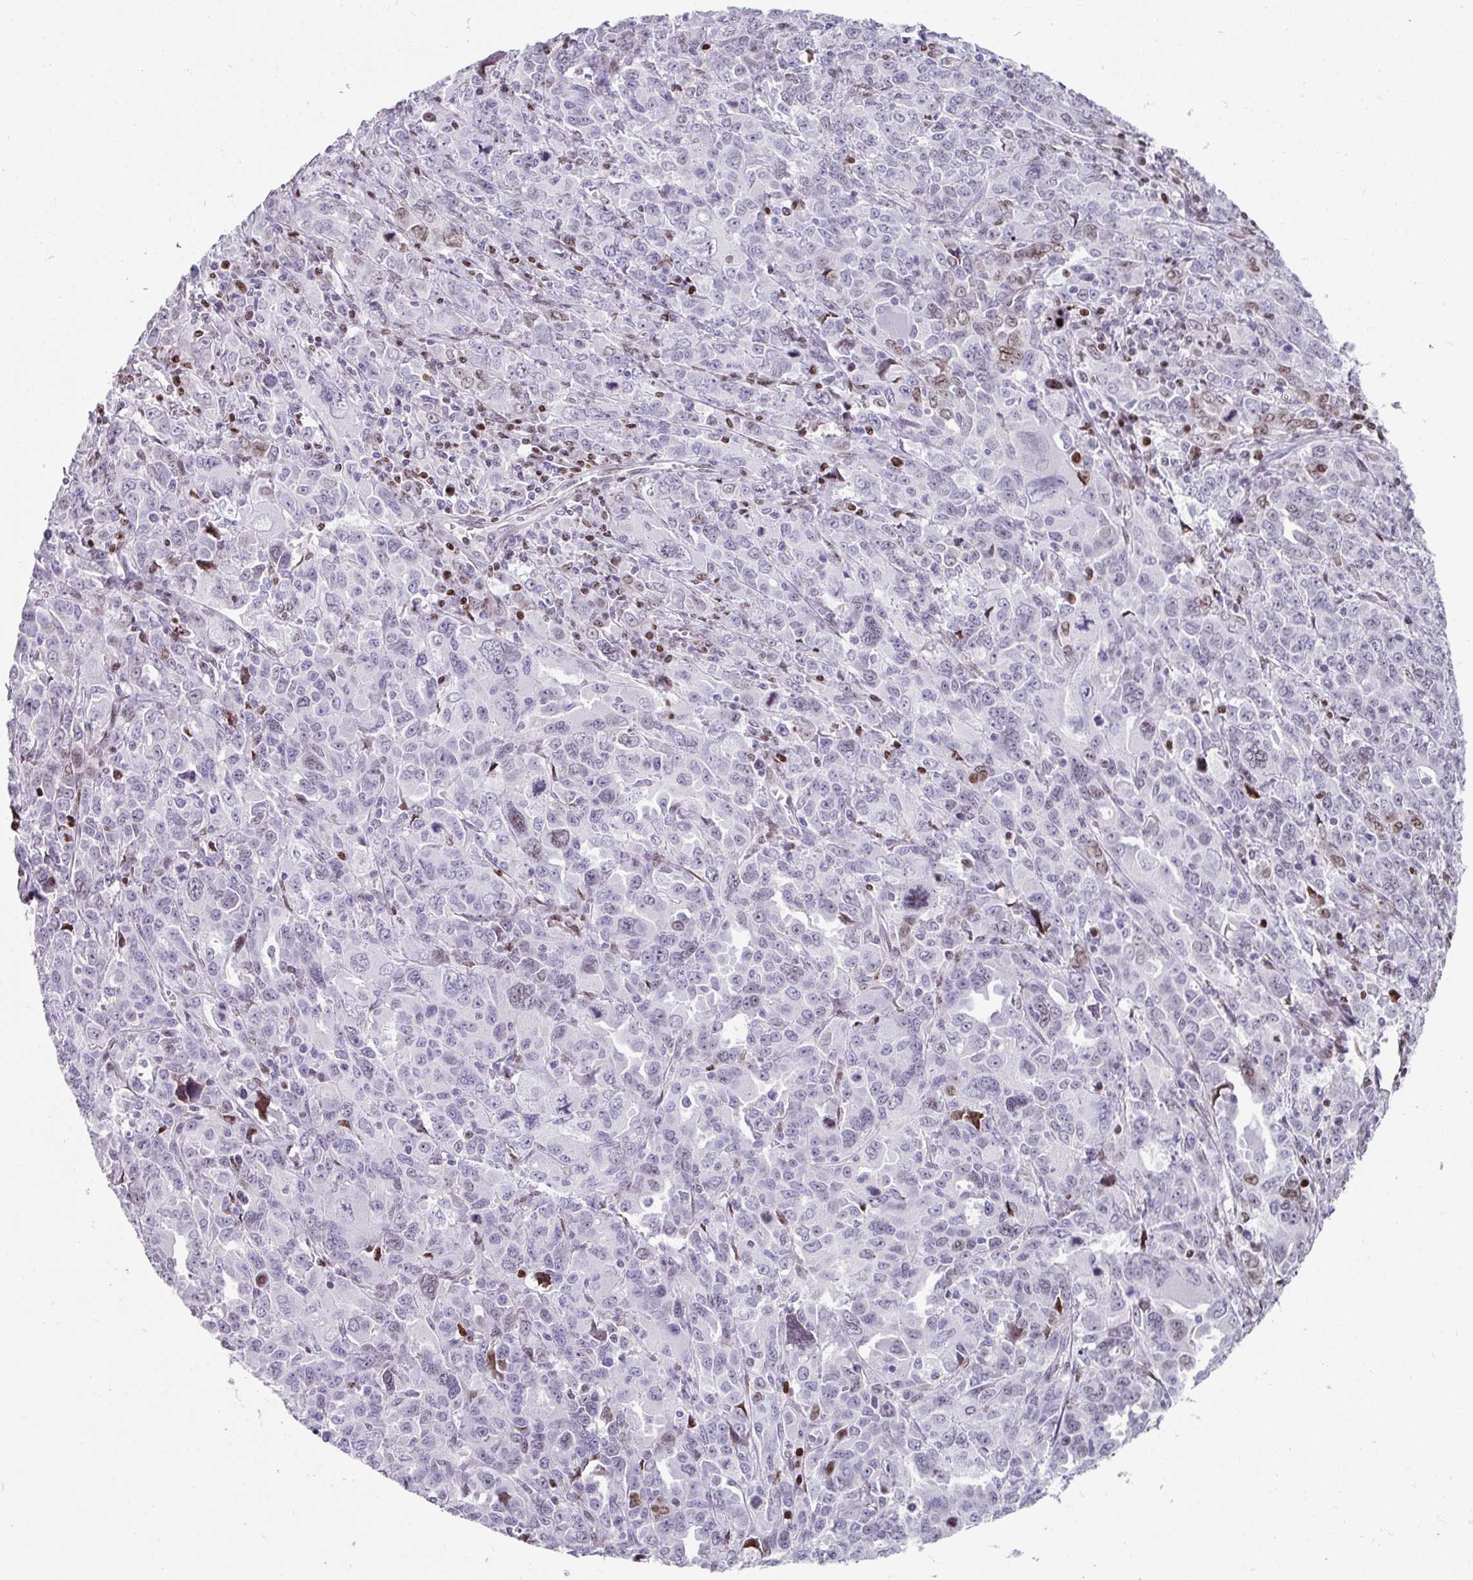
{"staining": {"intensity": "negative", "quantity": "none", "location": "none"}, "tissue": "ovarian cancer", "cell_type": "Tumor cells", "image_type": "cancer", "snomed": [{"axis": "morphology", "description": "Adenocarcinoma, NOS"}, {"axis": "morphology", "description": "Carcinoma, endometroid"}, {"axis": "topography", "description": "Ovary"}], "caption": "A micrograph of ovarian adenocarcinoma stained for a protein shows no brown staining in tumor cells.", "gene": "TCF3", "patient": {"sex": "female", "age": 72}}